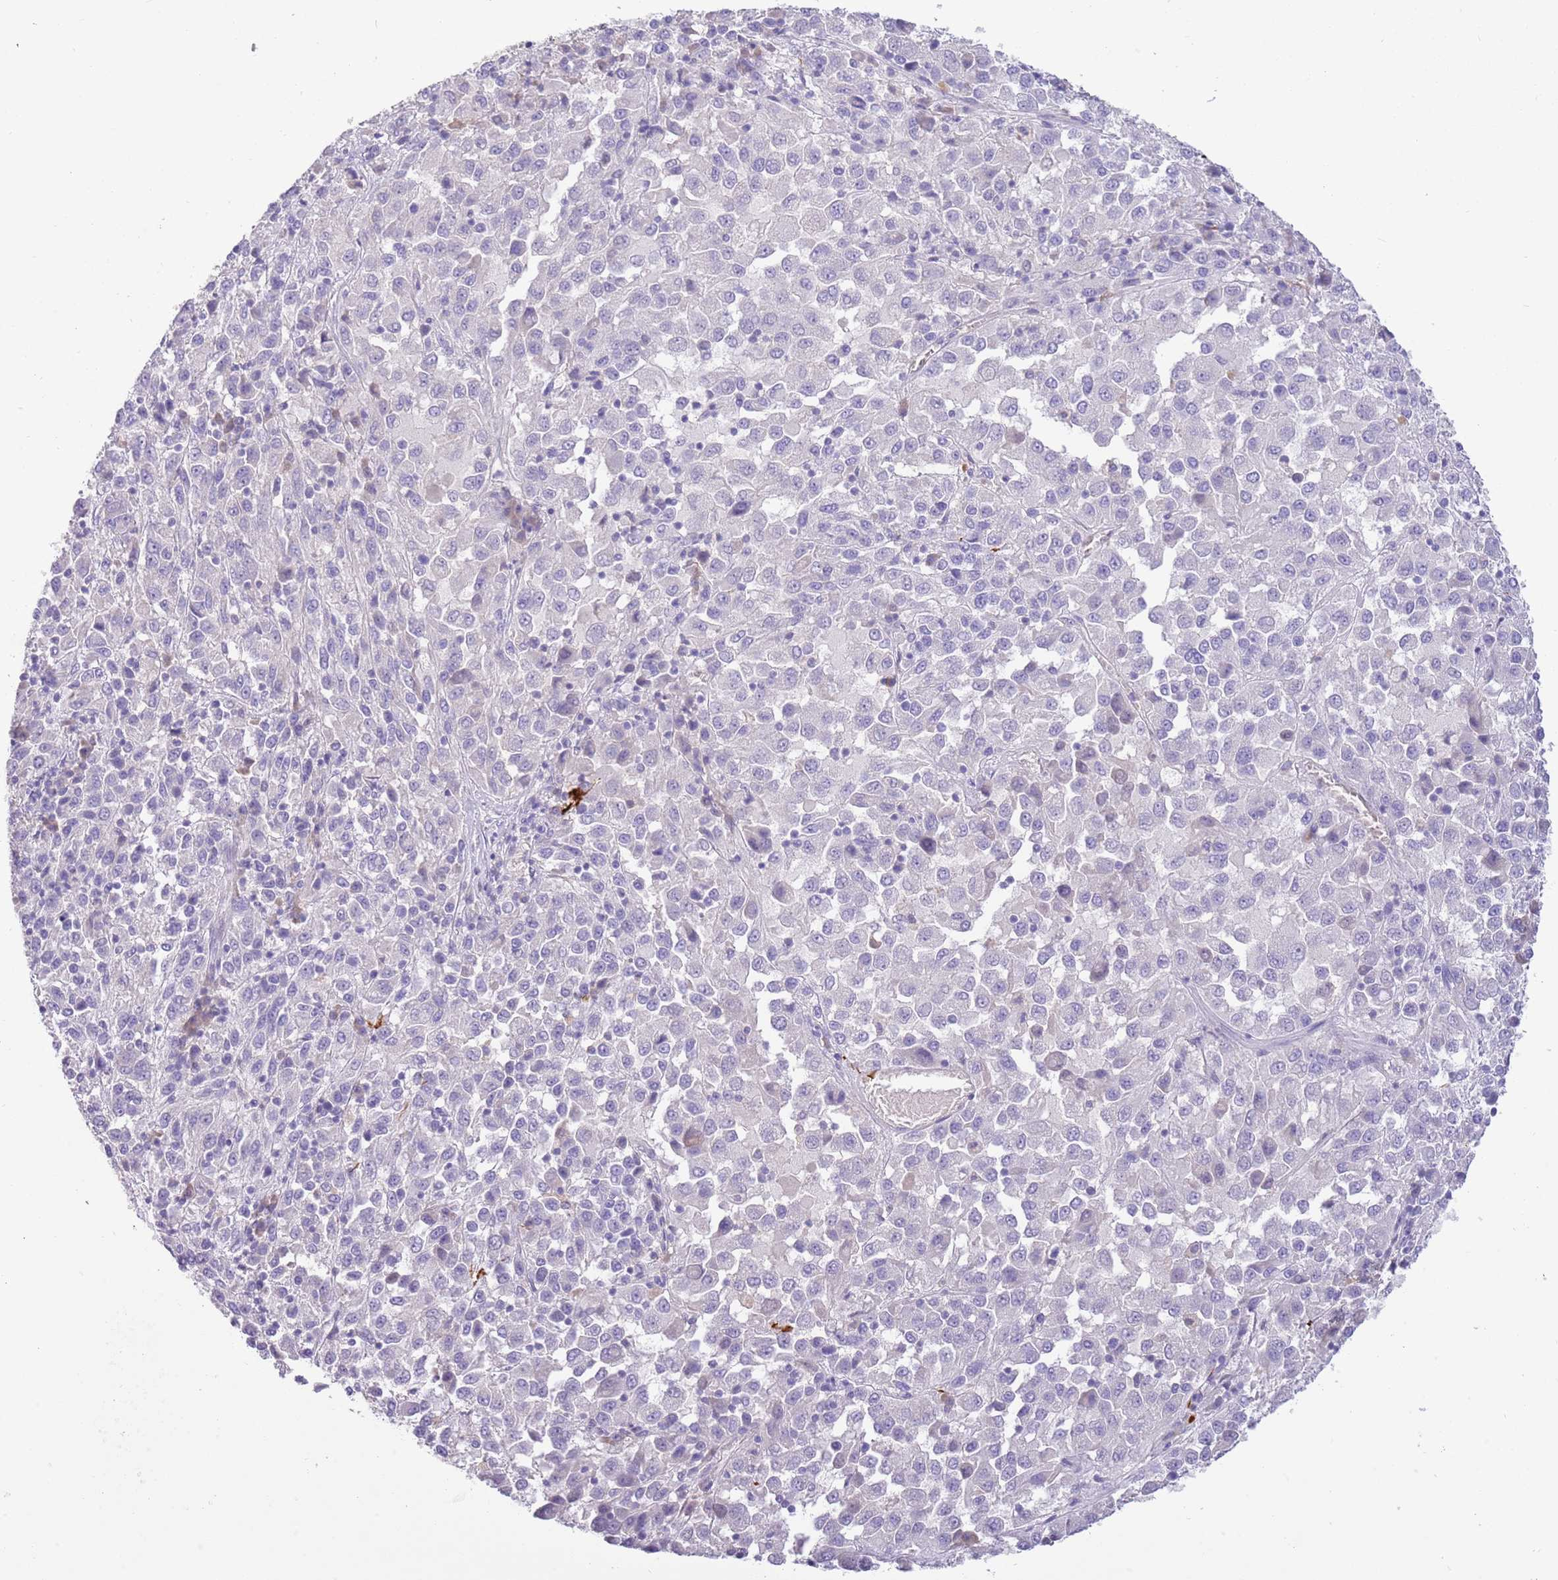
{"staining": {"intensity": "negative", "quantity": "none", "location": "none"}, "tissue": "melanoma", "cell_type": "Tumor cells", "image_type": "cancer", "snomed": [{"axis": "morphology", "description": "Malignant melanoma, Metastatic site"}, {"axis": "topography", "description": "Lung"}], "caption": "Photomicrograph shows no significant protein expression in tumor cells of melanoma. (DAB IHC with hematoxylin counter stain).", "gene": "SFTPA1", "patient": {"sex": "male", "age": 64}}